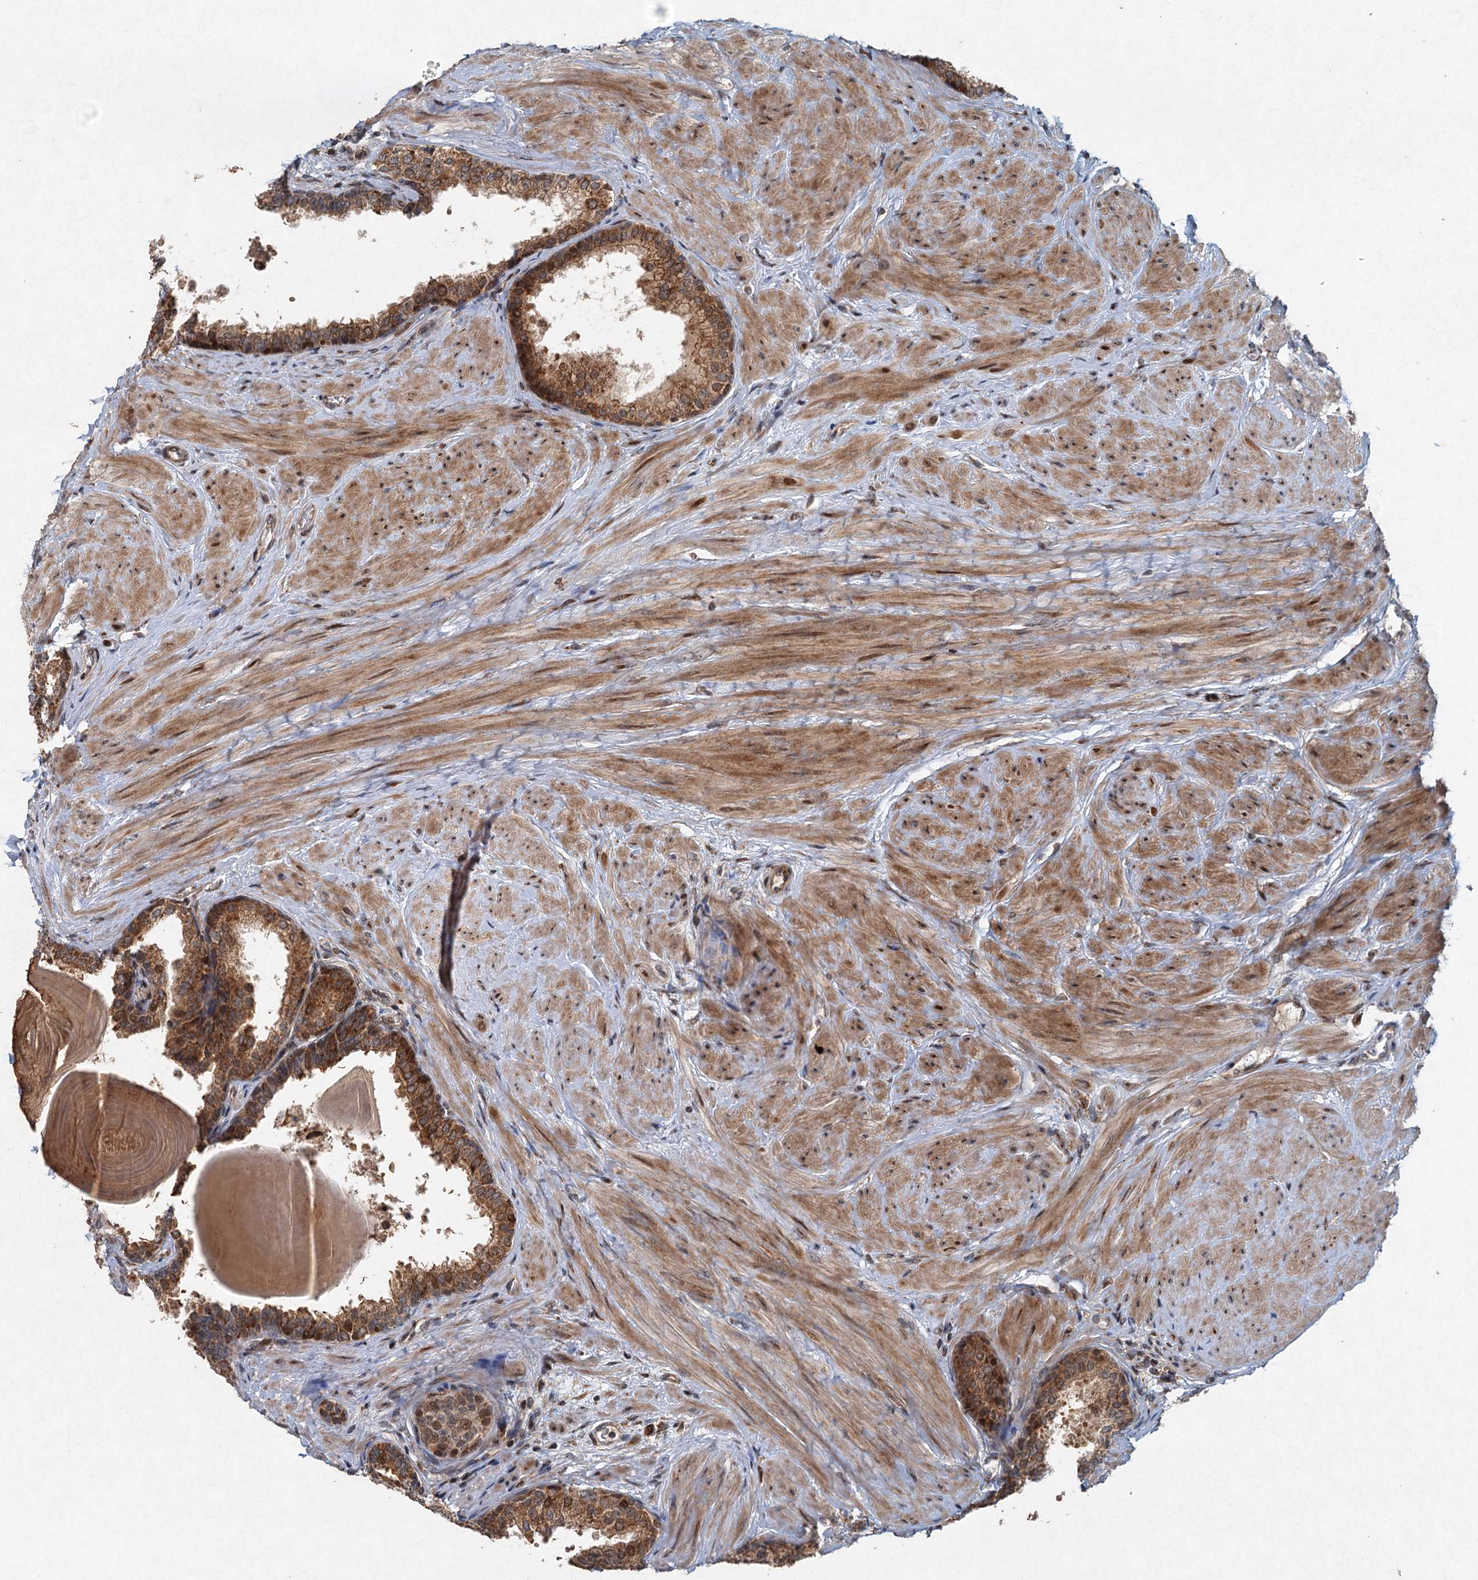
{"staining": {"intensity": "moderate", "quantity": ">75%", "location": "cytoplasmic/membranous,nuclear"}, "tissue": "prostate", "cell_type": "Glandular cells", "image_type": "normal", "snomed": [{"axis": "morphology", "description": "Normal tissue, NOS"}, {"axis": "topography", "description": "Prostate"}], "caption": "This is an image of immunohistochemistry staining of unremarkable prostate, which shows moderate expression in the cytoplasmic/membranous,nuclear of glandular cells.", "gene": "SRPX2", "patient": {"sex": "male", "age": 48}}